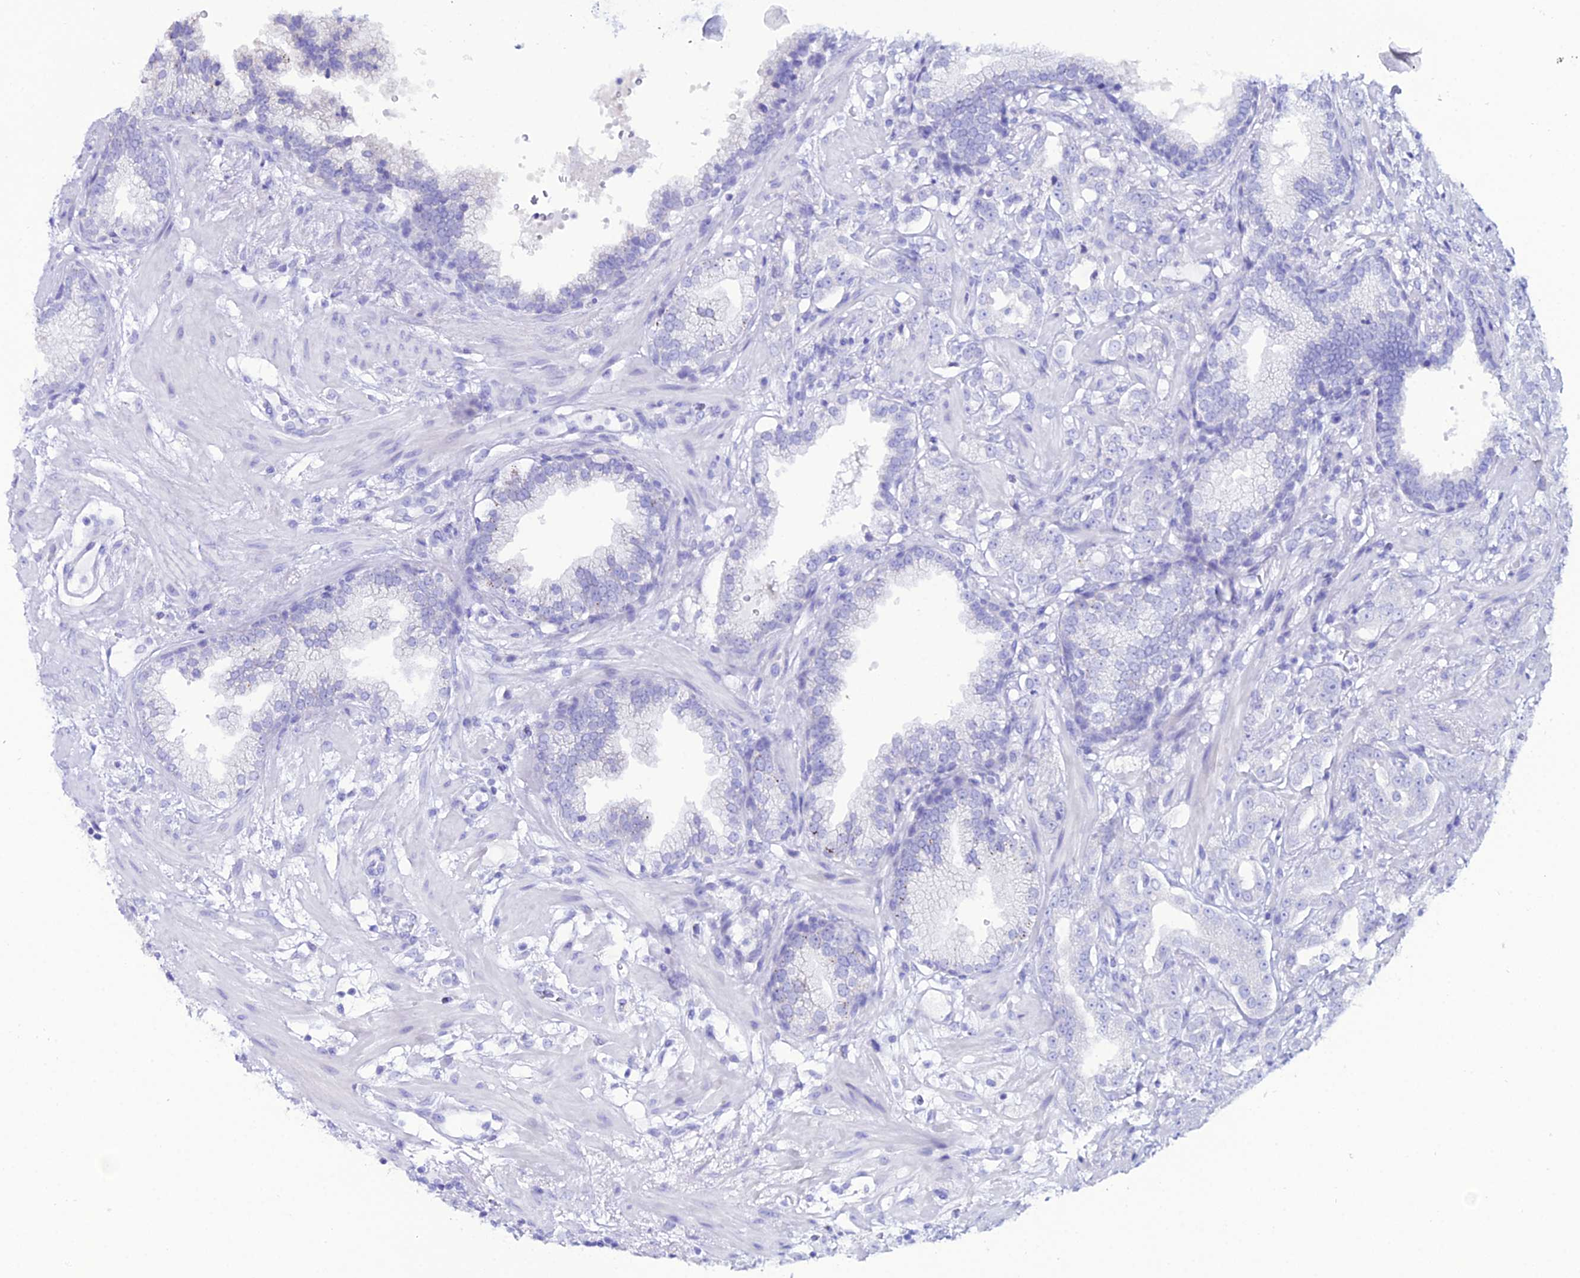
{"staining": {"intensity": "negative", "quantity": "none", "location": "none"}, "tissue": "prostate cancer", "cell_type": "Tumor cells", "image_type": "cancer", "snomed": [{"axis": "morphology", "description": "Adenocarcinoma, High grade"}, {"axis": "topography", "description": "Prostate"}], "caption": "A high-resolution image shows immunohistochemistry (IHC) staining of high-grade adenocarcinoma (prostate), which displays no significant positivity in tumor cells.", "gene": "OR4D5", "patient": {"sex": "male", "age": 63}}